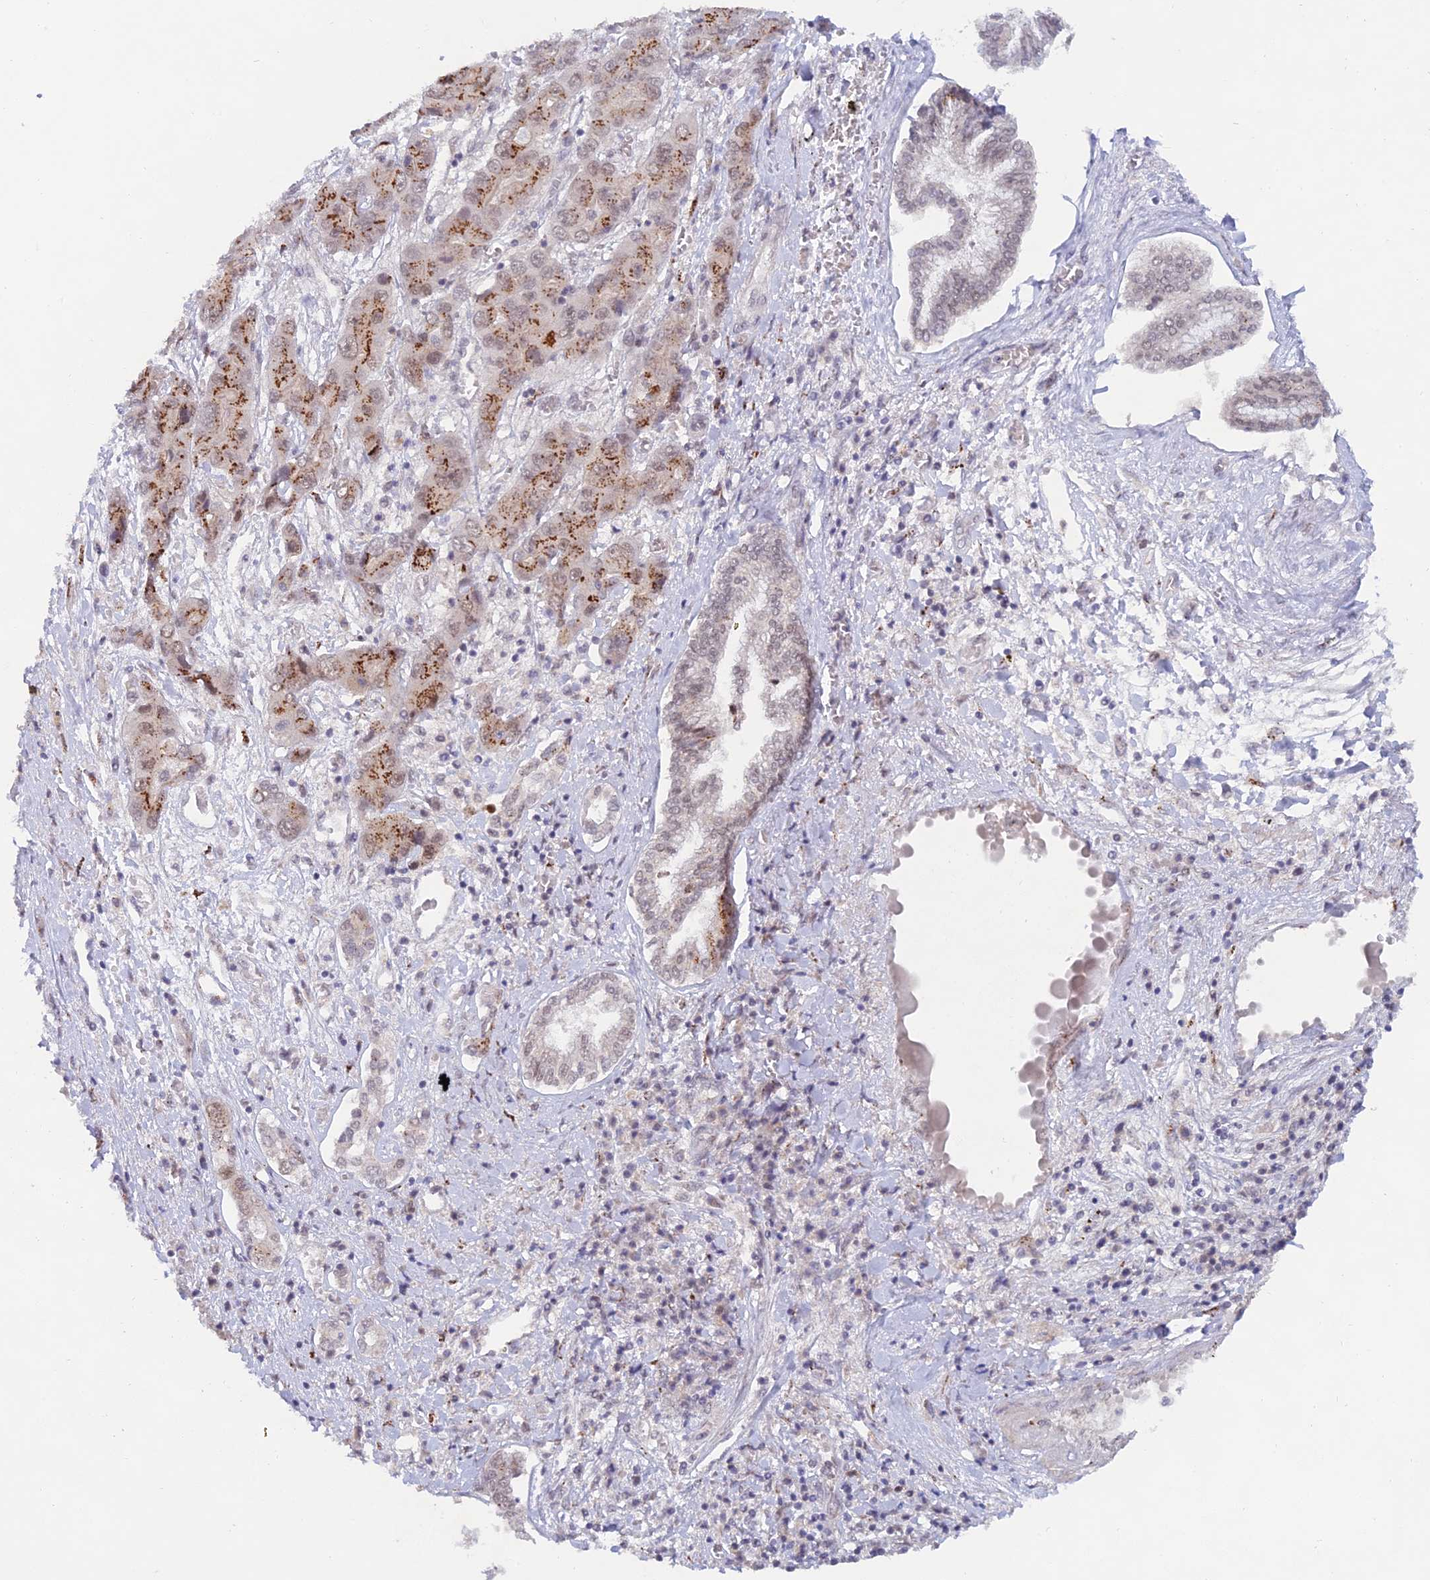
{"staining": {"intensity": "moderate", "quantity": "25%-75%", "location": "cytoplasmic/membranous,nuclear"}, "tissue": "liver cancer", "cell_type": "Tumor cells", "image_type": "cancer", "snomed": [{"axis": "morphology", "description": "Cholangiocarcinoma"}, {"axis": "topography", "description": "Liver"}], "caption": "IHC micrograph of liver cancer (cholangiocarcinoma) stained for a protein (brown), which shows medium levels of moderate cytoplasmic/membranous and nuclear staining in approximately 25%-75% of tumor cells.", "gene": "THOC3", "patient": {"sex": "male", "age": 67}}